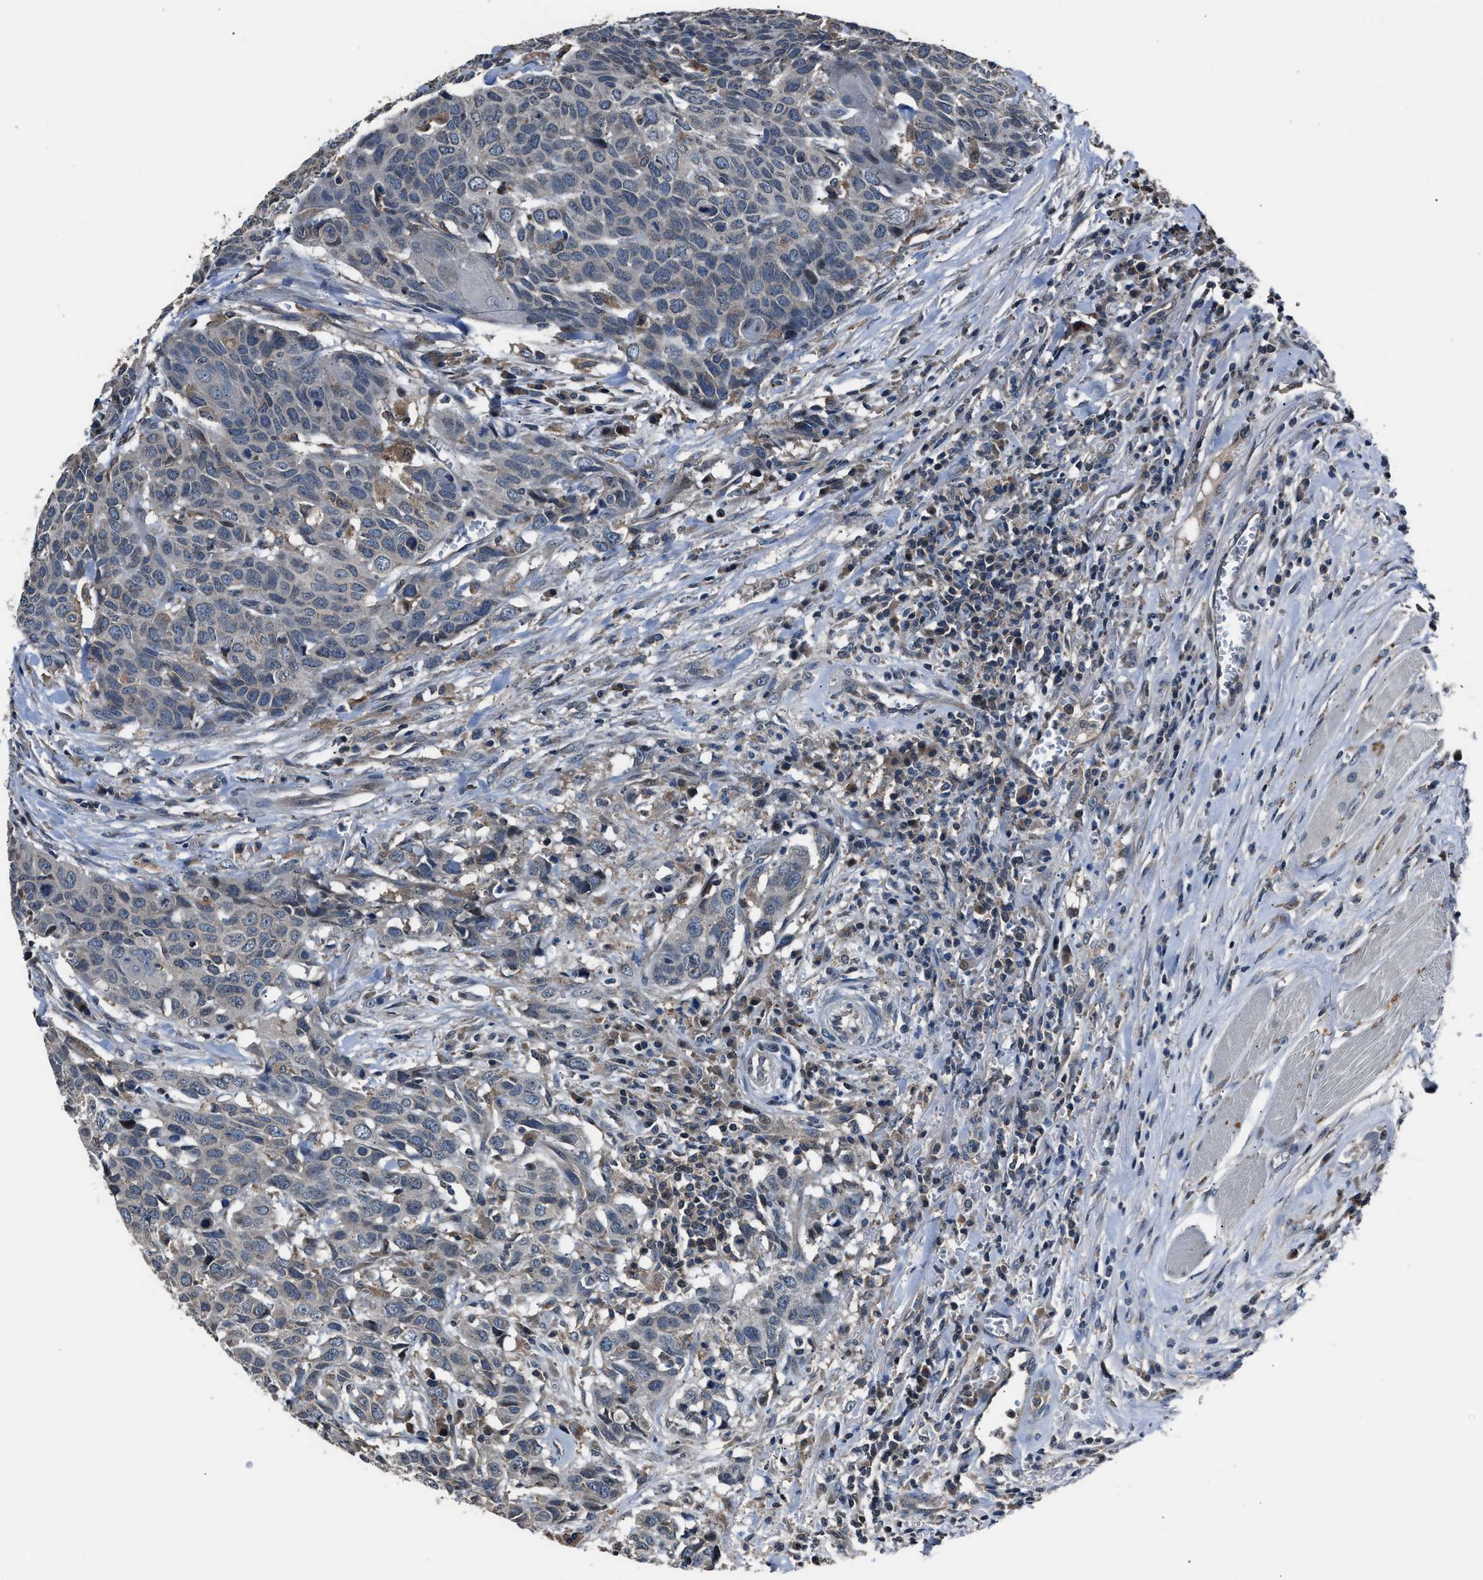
{"staining": {"intensity": "negative", "quantity": "none", "location": "none"}, "tissue": "head and neck cancer", "cell_type": "Tumor cells", "image_type": "cancer", "snomed": [{"axis": "morphology", "description": "Squamous cell carcinoma, NOS"}, {"axis": "topography", "description": "Head-Neck"}], "caption": "Image shows no significant protein positivity in tumor cells of head and neck squamous cell carcinoma.", "gene": "TNRC18", "patient": {"sex": "male", "age": 66}}